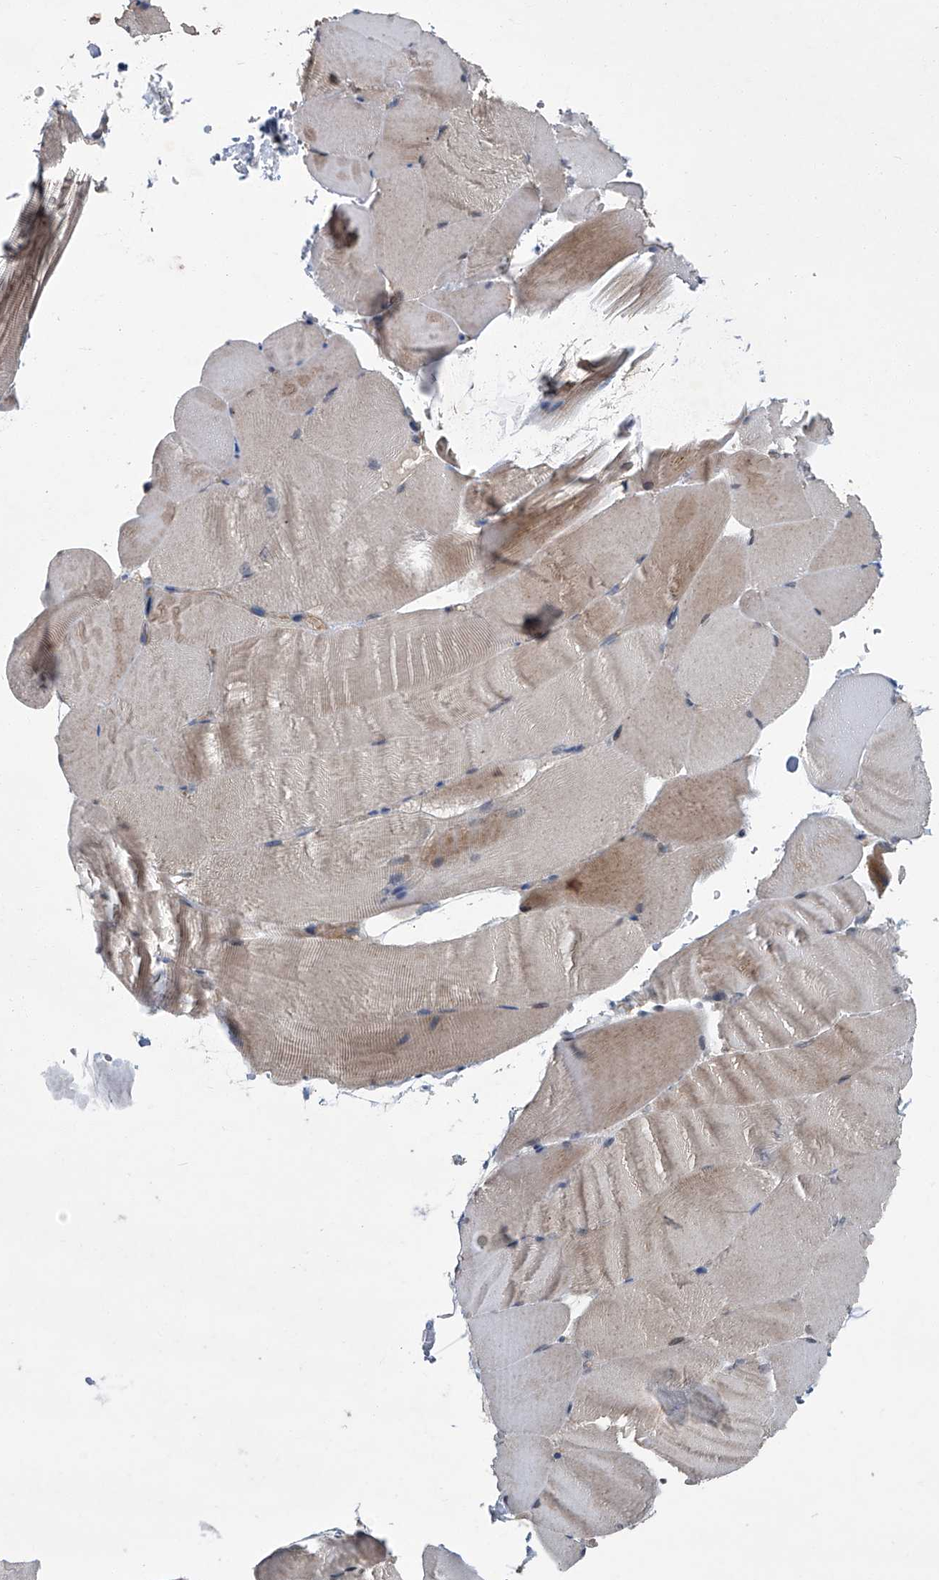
{"staining": {"intensity": "weak", "quantity": ">75%", "location": "cytoplasmic/membranous"}, "tissue": "skeletal muscle", "cell_type": "Myocytes", "image_type": "normal", "snomed": [{"axis": "morphology", "description": "Normal tissue, NOS"}, {"axis": "topography", "description": "Skeletal muscle"}, {"axis": "topography", "description": "Parathyroid gland"}], "caption": "Protein staining of unremarkable skeletal muscle exhibits weak cytoplasmic/membranous positivity in about >75% of myocytes.", "gene": "ANKRD34A", "patient": {"sex": "female", "age": 37}}